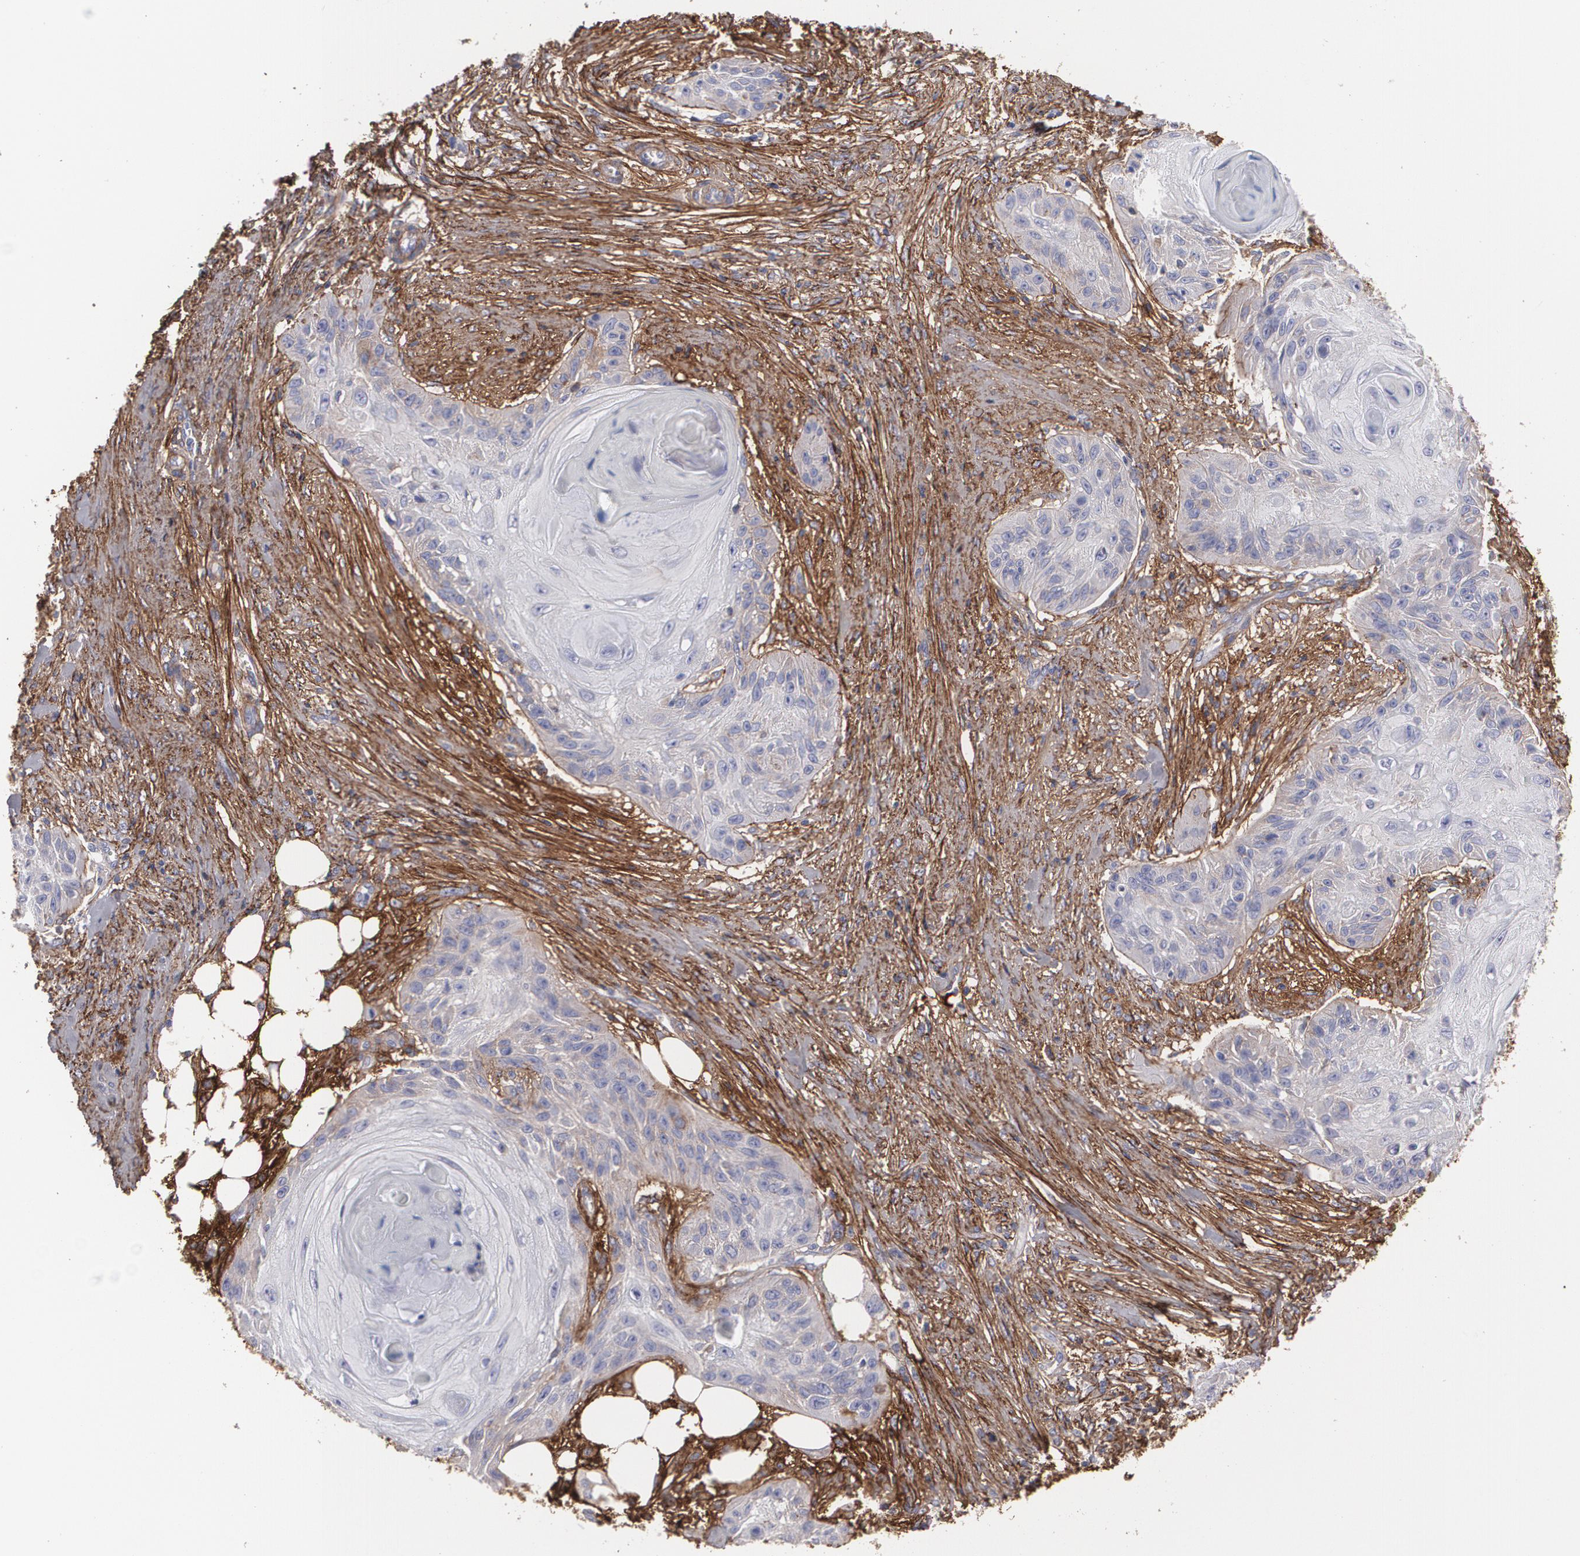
{"staining": {"intensity": "negative", "quantity": "none", "location": "none"}, "tissue": "skin cancer", "cell_type": "Tumor cells", "image_type": "cancer", "snomed": [{"axis": "morphology", "description": "Squamous cell carcinoma, NOS"}, {"axis": "topography", "description": "Skin"}], "caption": "Tumor cells show no significant protein expression in skin squamous cell carcinoma.", "gene": "FBLN1", "patient": {"sex": "female", "age": 88}}